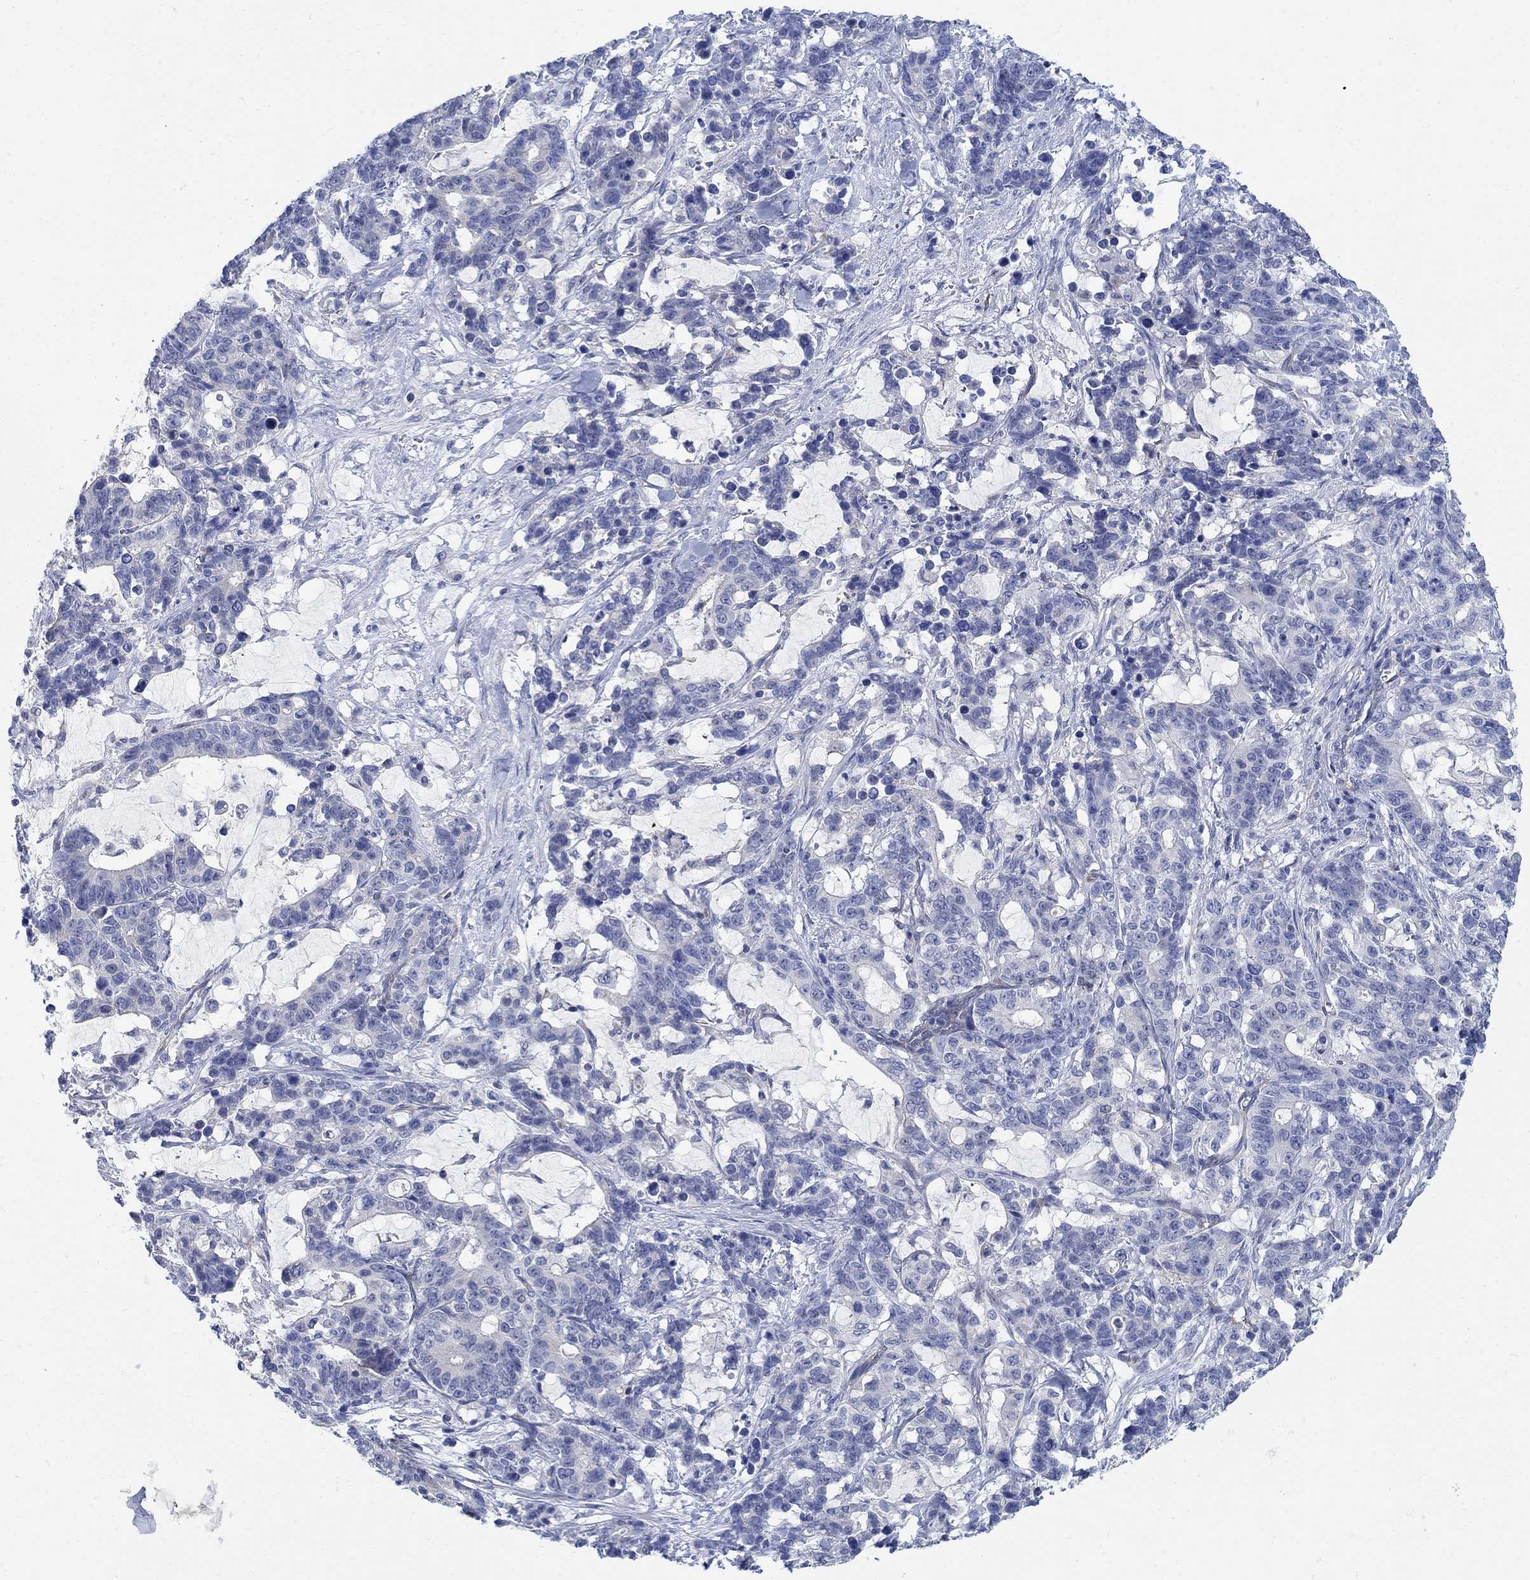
{"staining": {"intensity": "negative", "quantity": "none", "location": "none"}, "tissue": "stomach cancer", "cell_type": "Tumor cells", "image_type": "cancer", "snomed": [{"axis": "morphology", "description": "Normal tissue, NOS"}, {"axis": "morphology", "description": "Adenocarcinoma, NOS"}, {"axis": "topography", "description": "Stomach"}], "caption": "Histopathology image shows no protein staining in tumor cells of adenocarcinoma (stomach) tissue.", "gene": "PHF21B", "patient": {"sex": "female", "age": 64}}